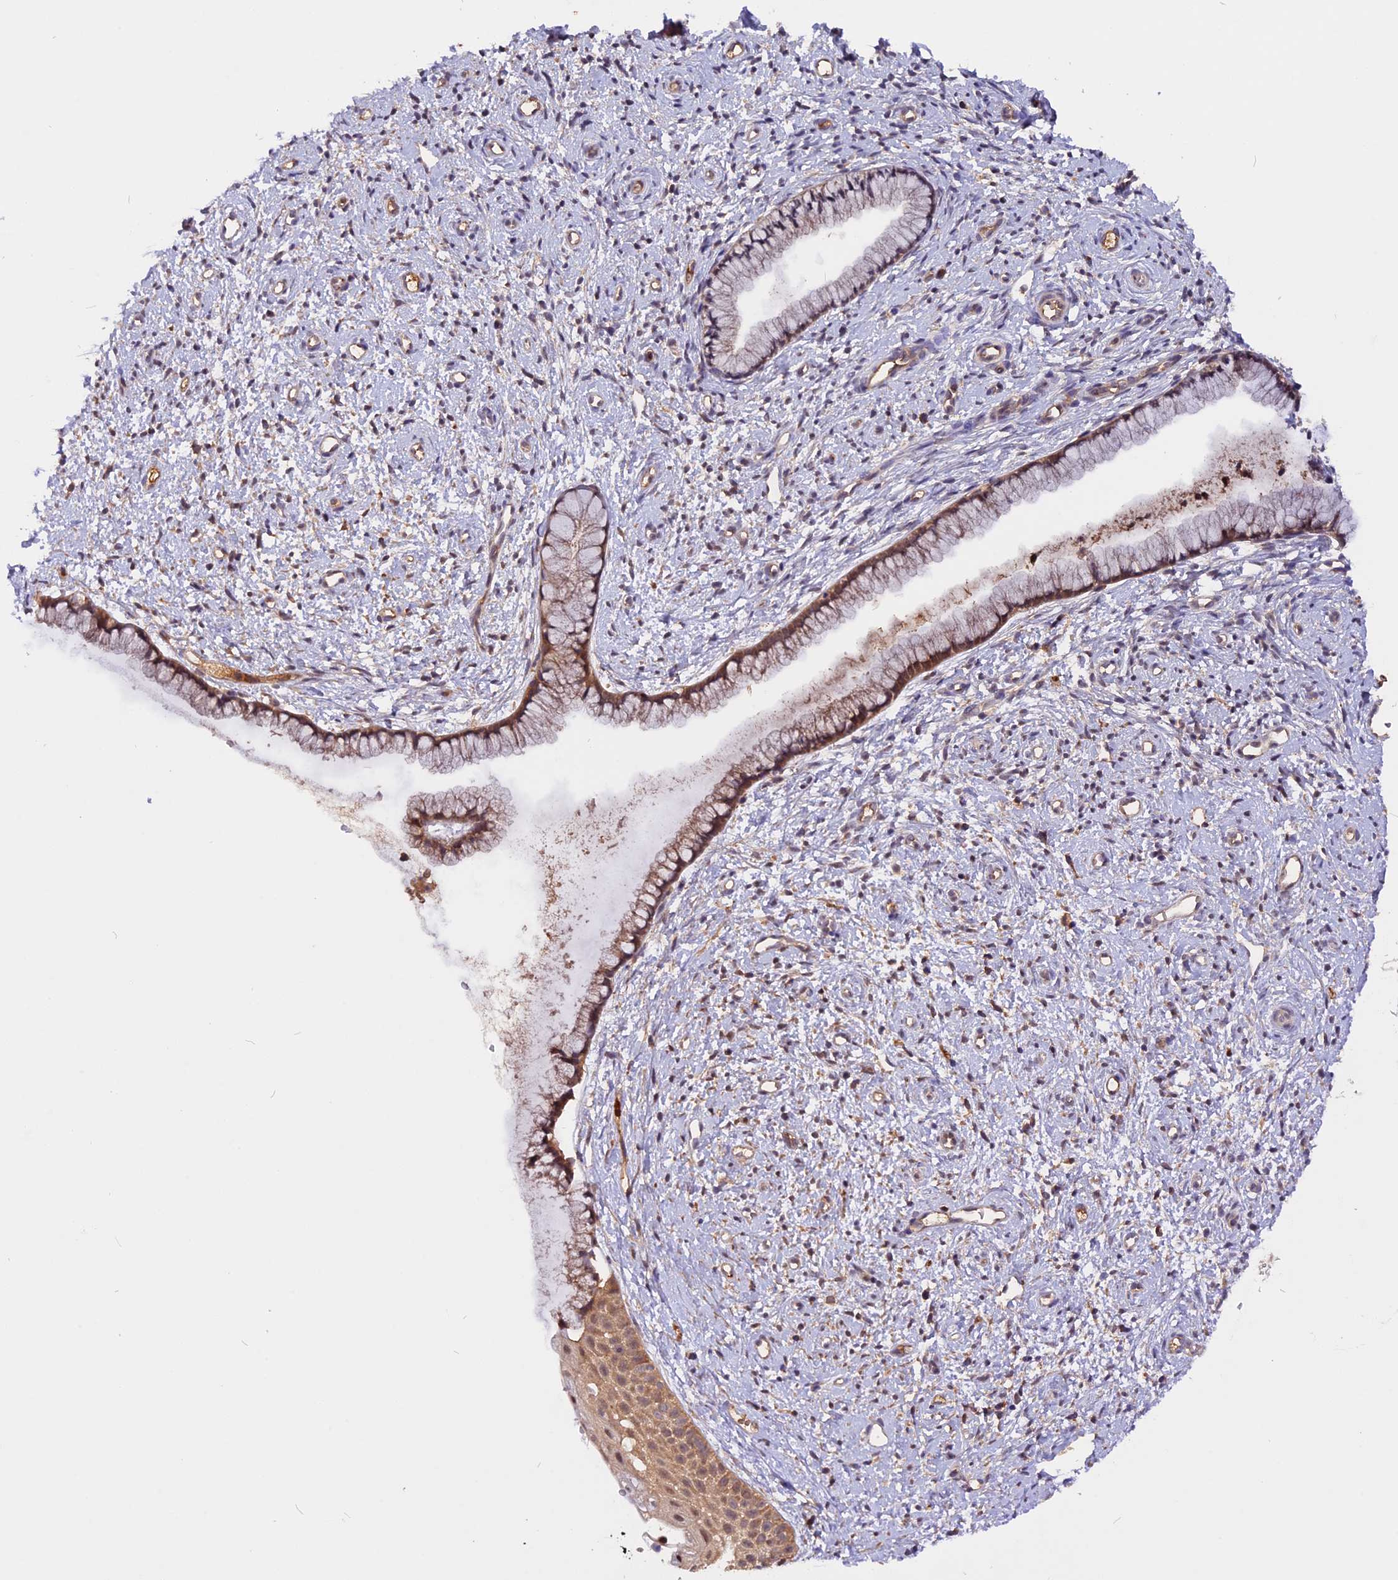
{"staining": {"intensity": "moderate", "quantity": "25%-75%", "location": "cytoplasmic/membranous"}, "tissue": "cervix", "cell_type": "Glandular cells", "image_type": "normal", "snomed": [{"axis": "morphology", "description": "Normal tissue, NOS"}, {"axis": "topography", "description": "Cervix"}], "caption": "Immunohistochemical staining of benign cervix shows moderate cytoplasmic/membranous protein positivity in about 25%-75% of glandular cells.", "gene": "MARK4", "patient": {"sex": "female", "age": 57}}